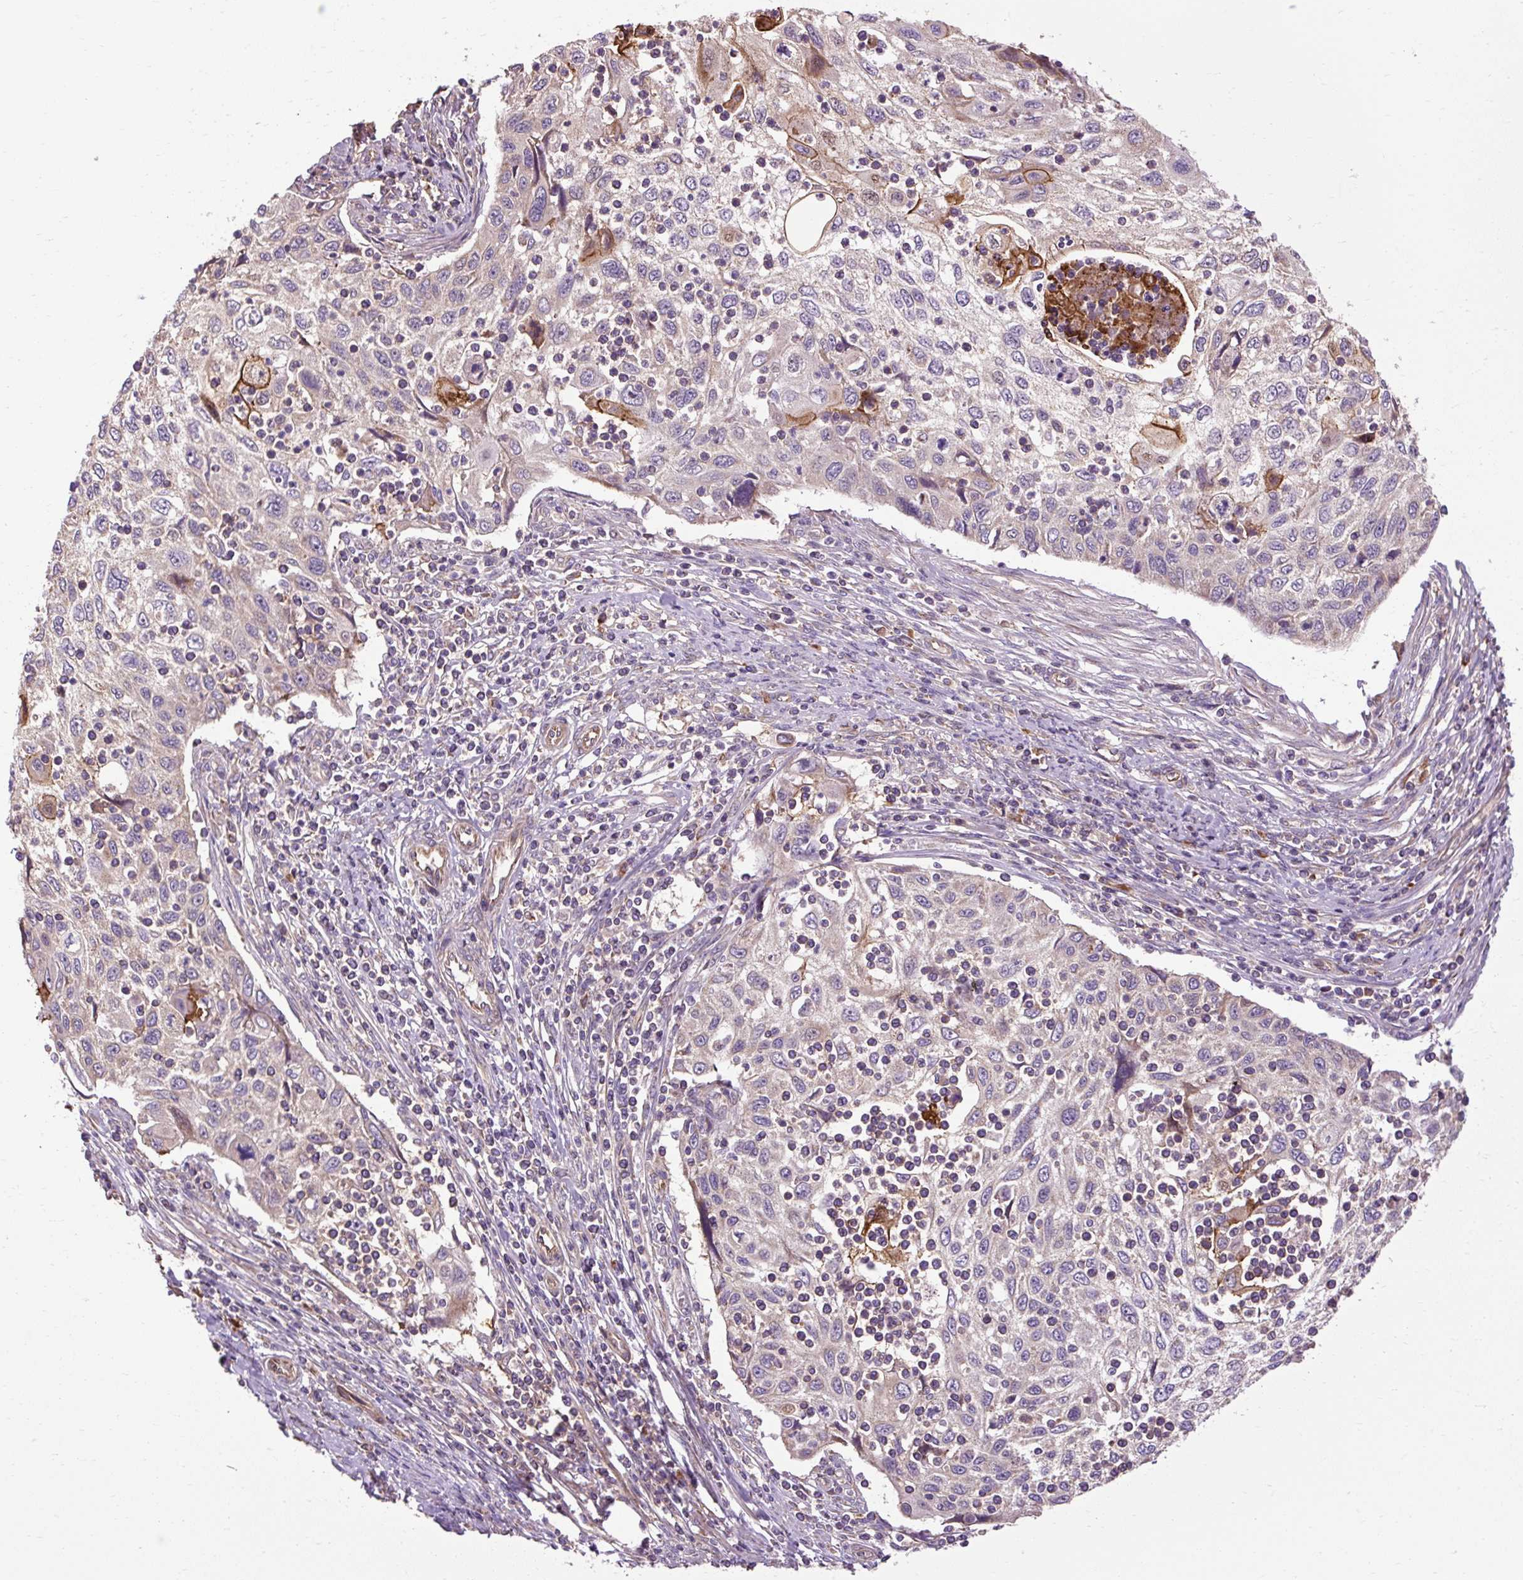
{"staining": {"intensity": "moderate", "quantity": "<25%", "location": "cytoplasmic/membranous"}, "tissue": "cervical cancer", "cell_type": "Tumor cells", "image_type": "cancer", "snomed": [{"axis": "morphology", "description": "Squamous cell carcinoma, NOS"}, {"axis": "topography", "description": "Cervix"}], "caption": "Immunohistochemical staining of human cervical squamous cell carcinoma exhibits low levels of moderate cytoplasmic/membranous positivity in about <25% of tumor cells.", "gene": "FLRT1", "patient": {"sex": "female", "age": 70}}